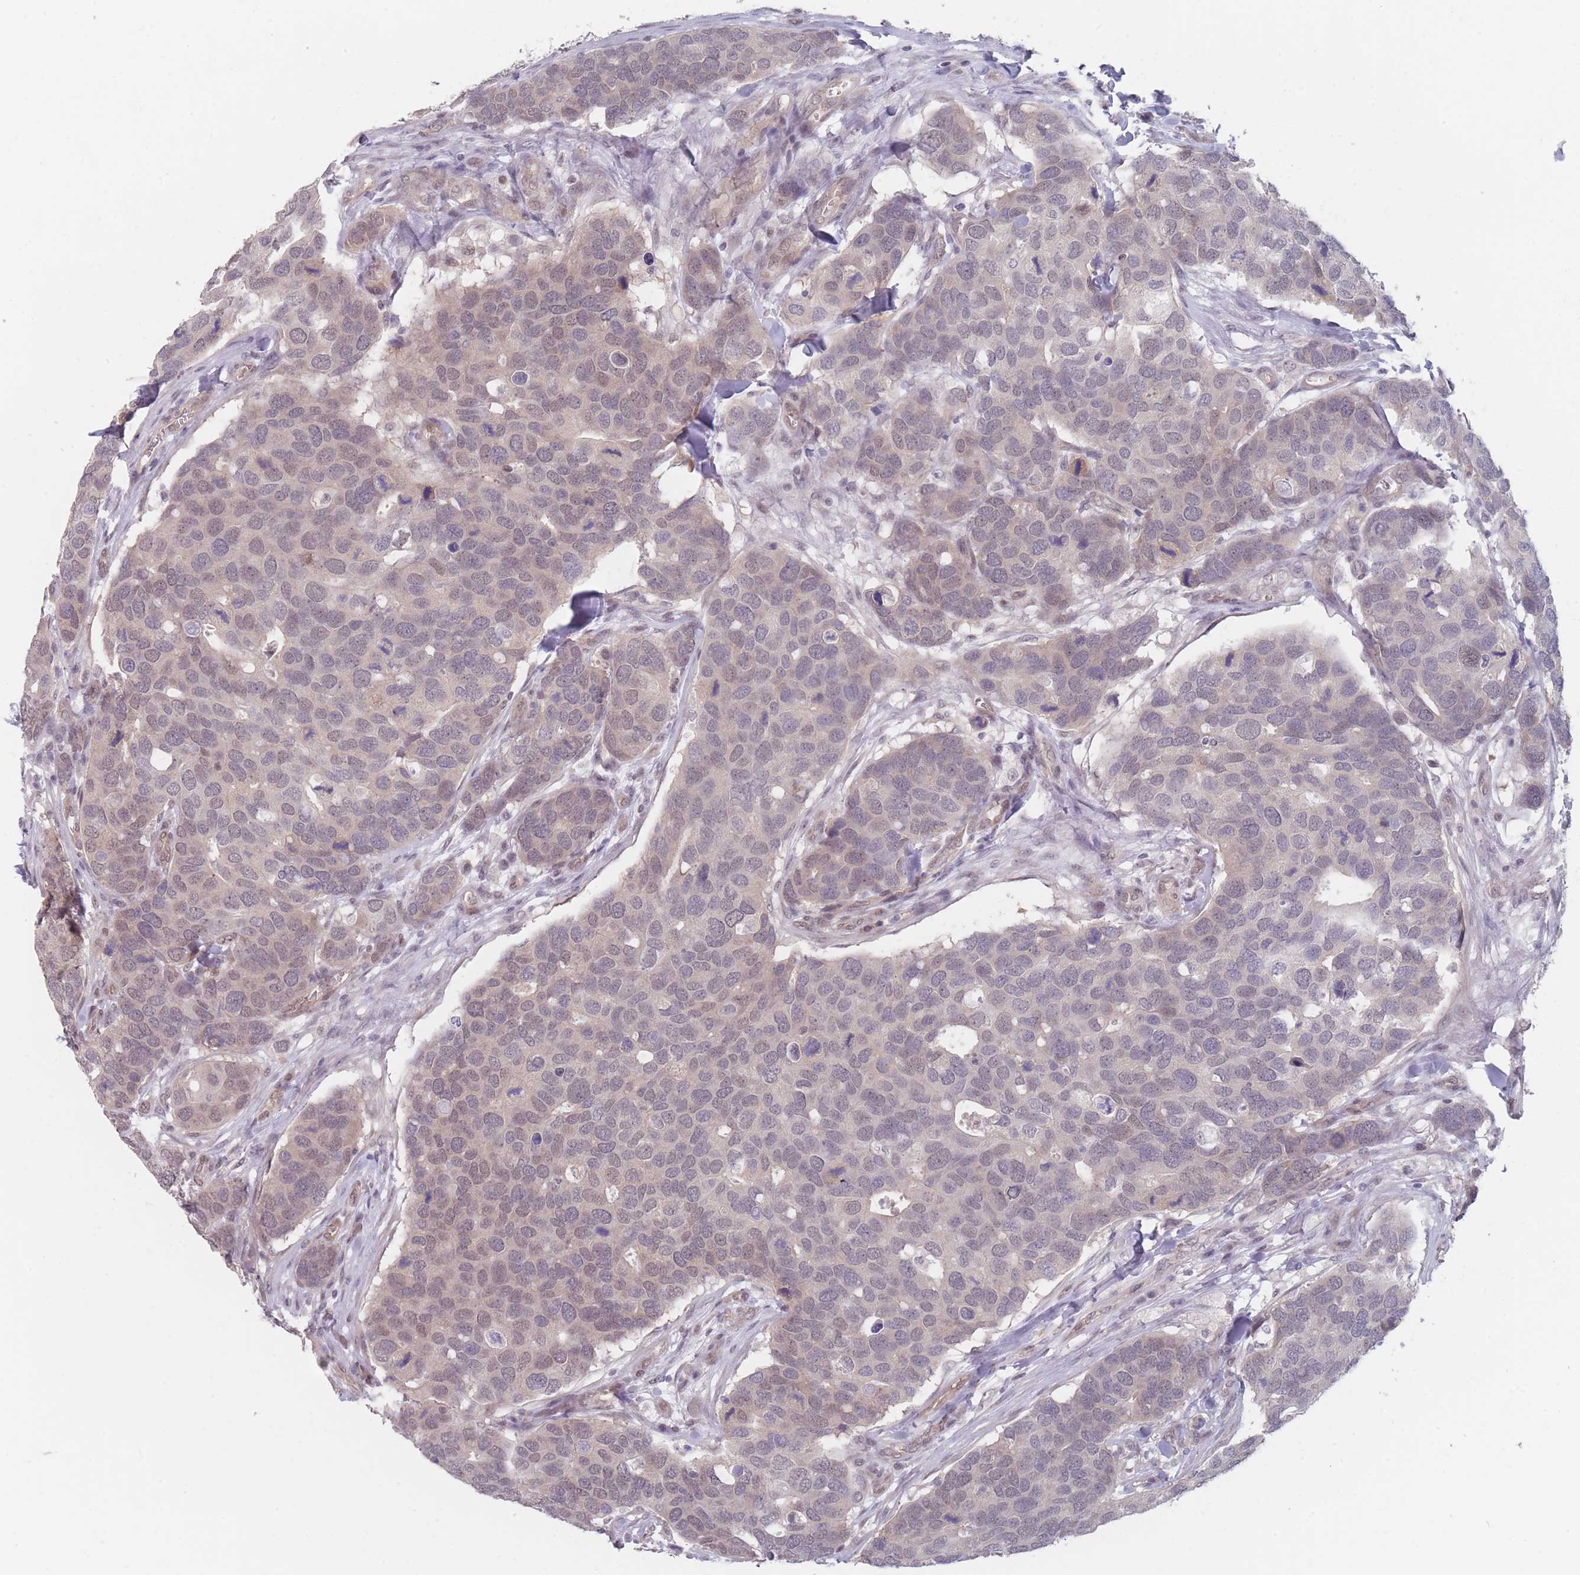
{"staining": {"intensity": "negative", "quantity": "none", "location": "none"}, "tissue": "breast cancer", "cell_type": "Tumor cells", "image_type": "cancer", "snomed": [{"axis": "morphology", "description": "Duct carcinoma"}, {"axis": "topography", "description": "Breast"}], "caption": "The IHC micrograph has no significant expression in tumor cells of breast invasive ductal carcinoma tissue.", "gene": "ANKRD10", "patient": {"sex": "female", "age": 83}}